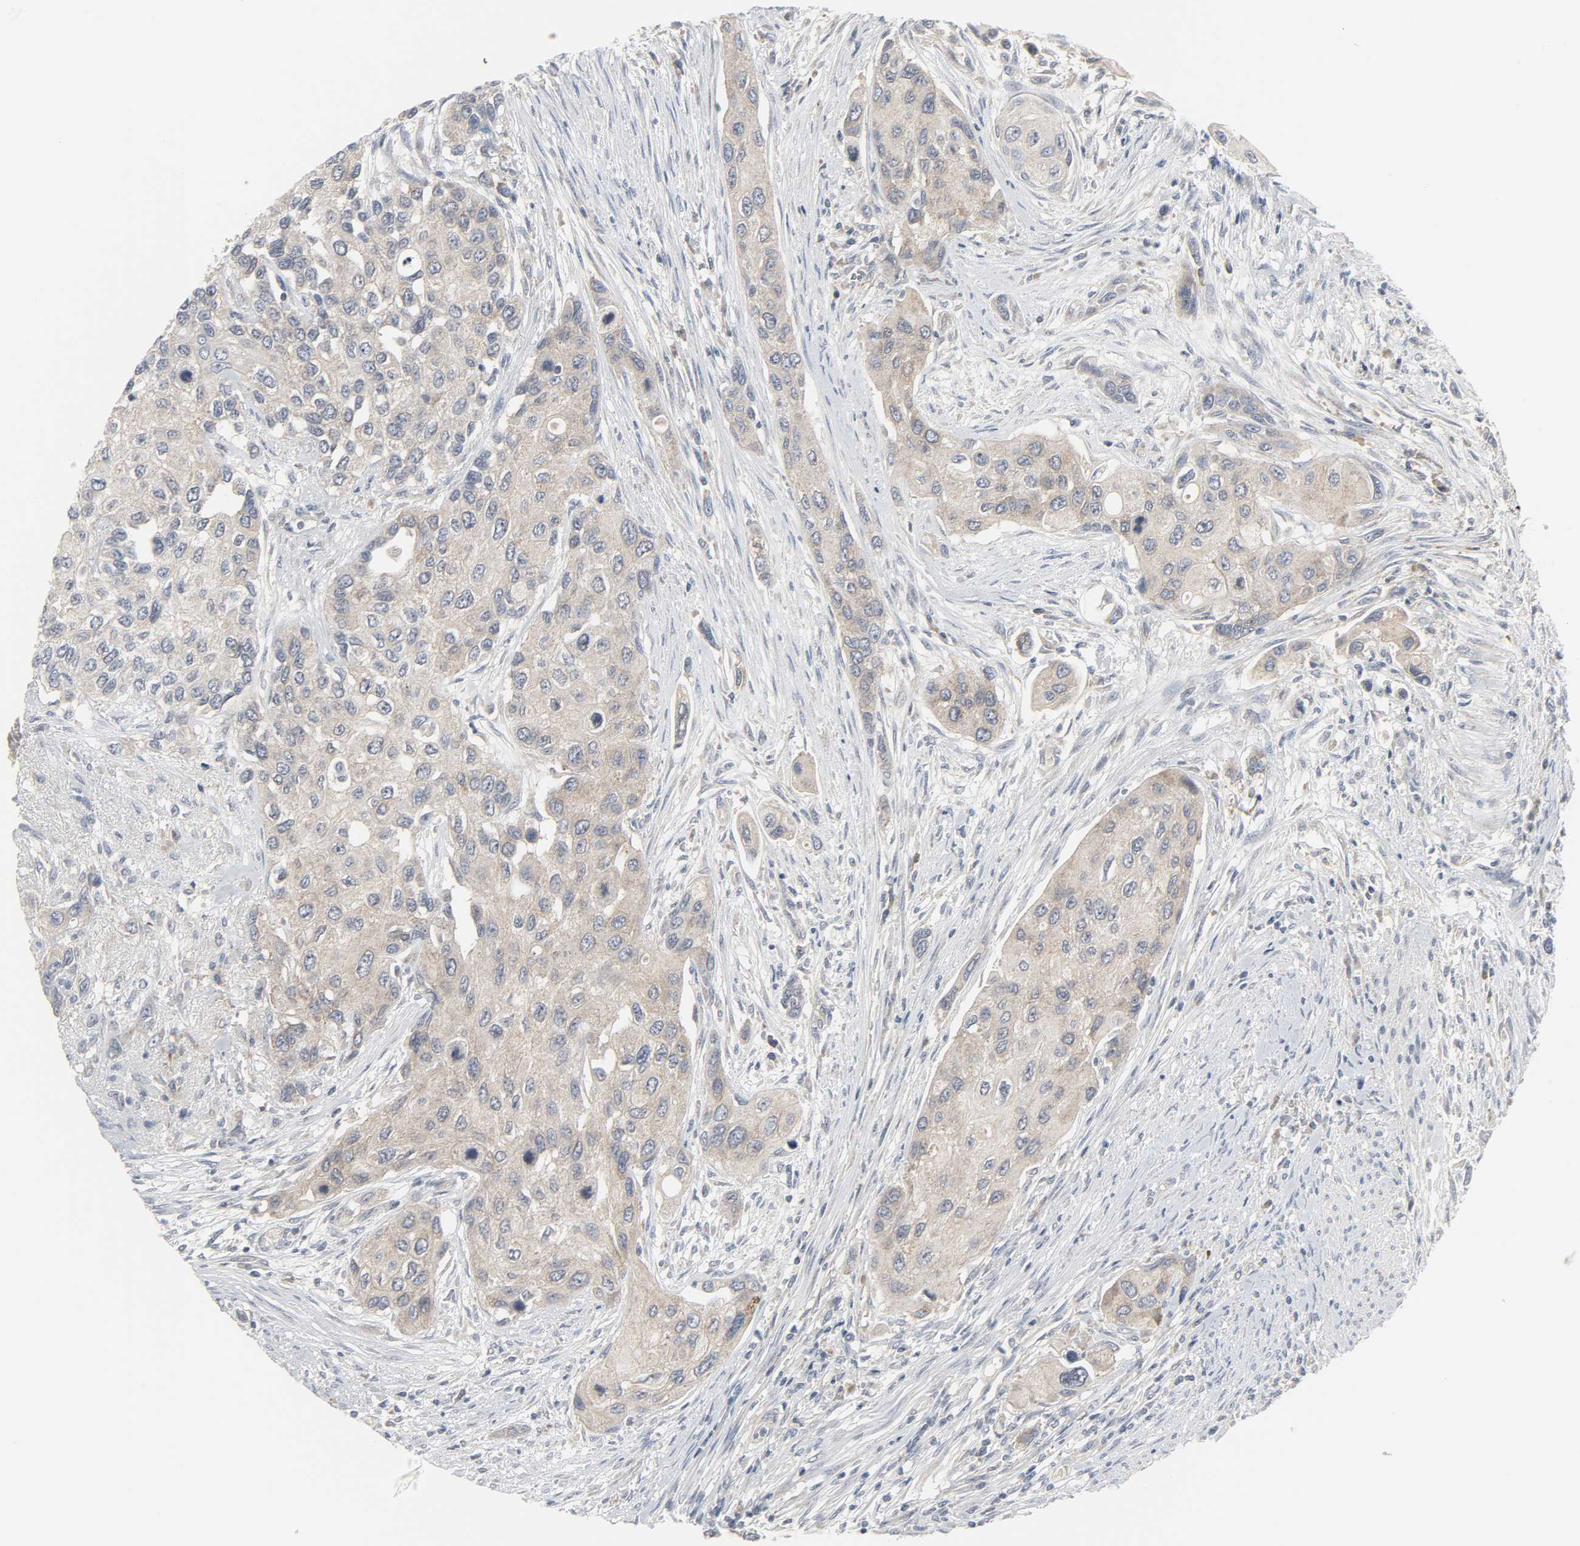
{"staining": {"intensity": "weak", "quantity": ">75%", "location": "cytoplasmic/membranous"}, "tissue": "urothelial cancer", "cell_type": "Tumor cells", "image_type": "cancer", "snomed": [{"axis": "morphology", "description": "Urothelial carcinoma, High grade"}, {"axis": "topography", "description": "Urinary bladder"}], "caption": "Immunohistochemical staining of urothelial cancer exhibits low levels of weak cytoplasmic/membranous expression in about >75% of tumor cells.", "gene": "CLIP1", "patient": {"sex": "female", "age": 56}}